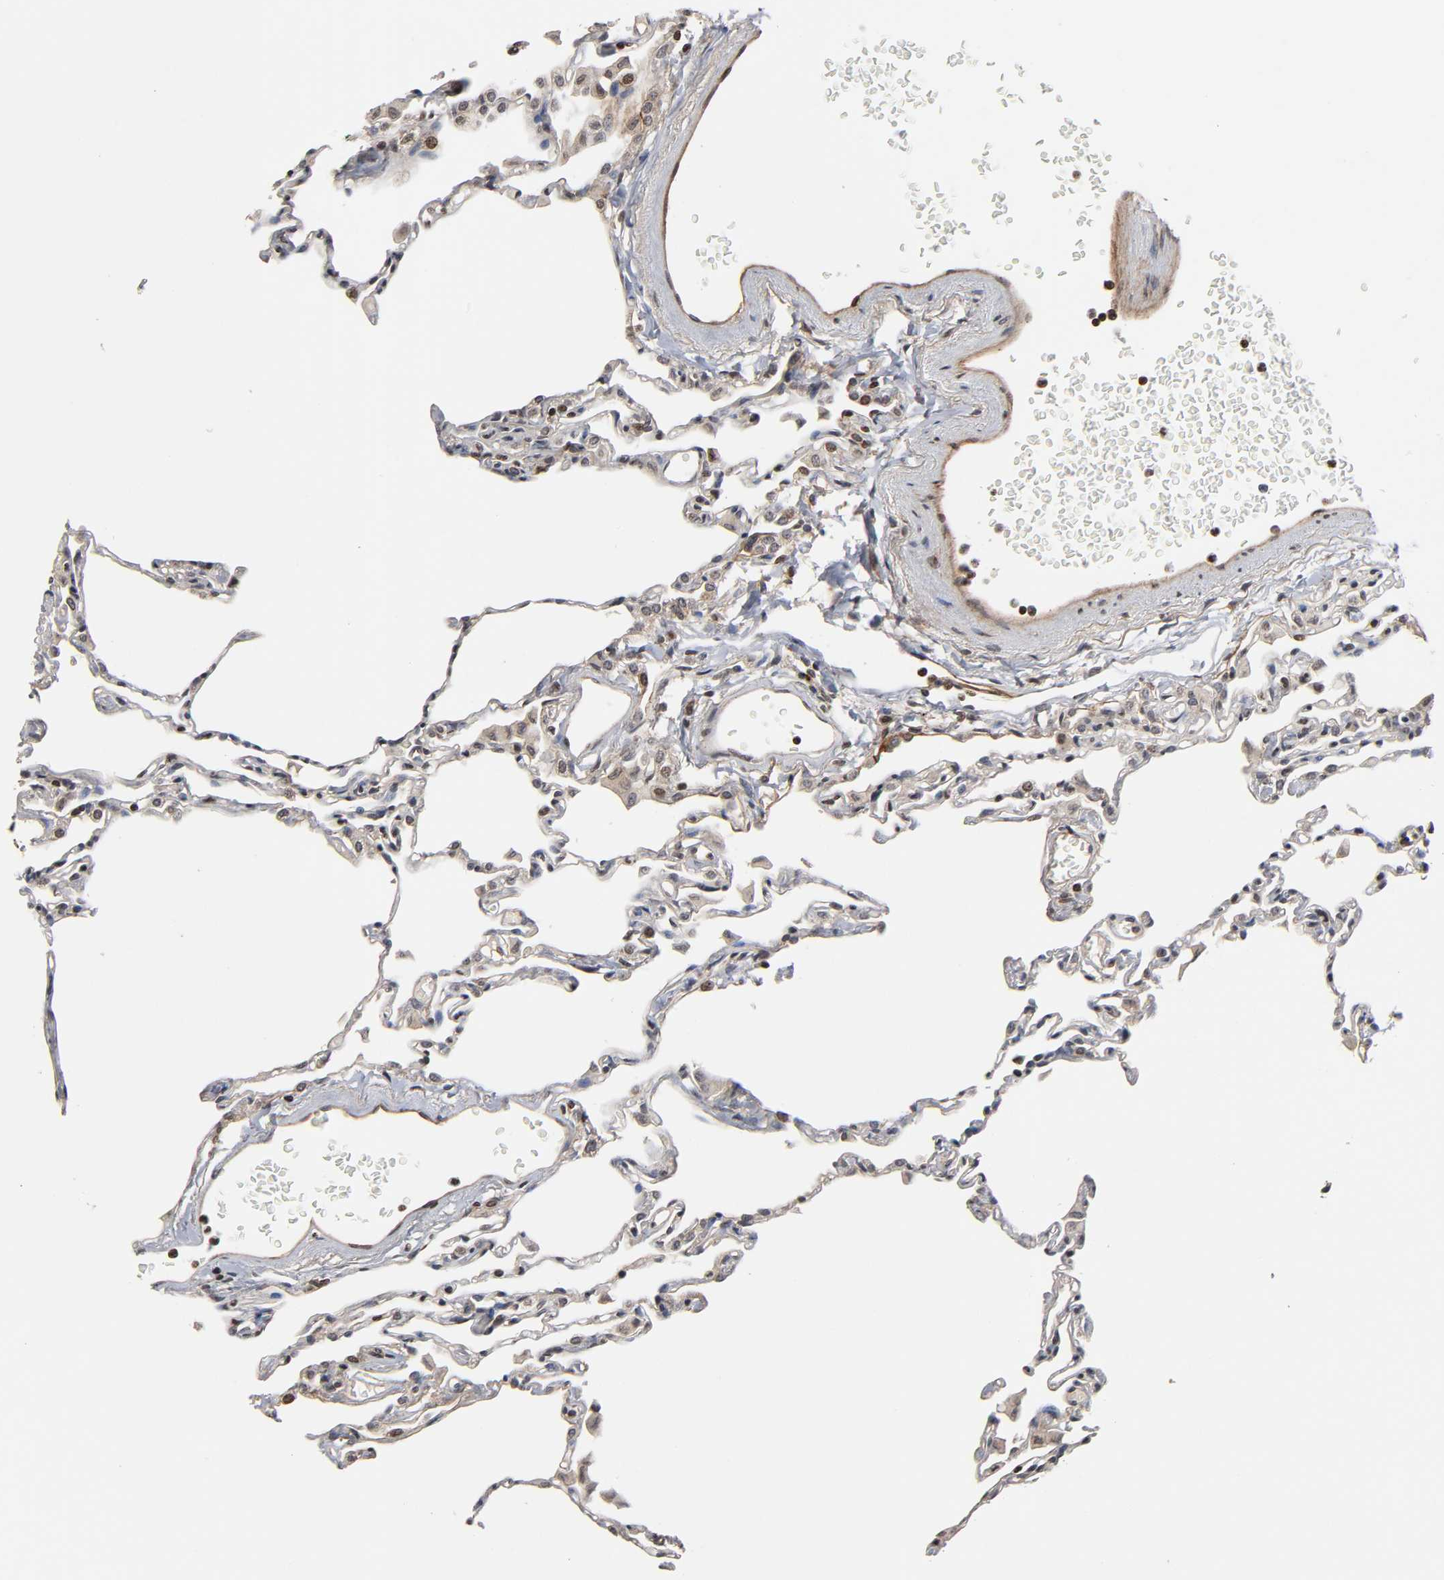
{"staining": {"intensity": "negative", "quantity": "none", "location": "none"}, "tissue": "lung", "cell_type": "Alveolar cells", "image_type": "normal", "snomed": [{"axis": "morphology", "description": "Normal tissue, NOS"}, {"axis": "topography", "description": "Lung"}], "caption": "There is no significant staining in alveolar cells of lung. (DAB IHC with hematoxylin counter stain).", "gene": "ITGAV", "patient": {"sex": "female", "age": 49}}